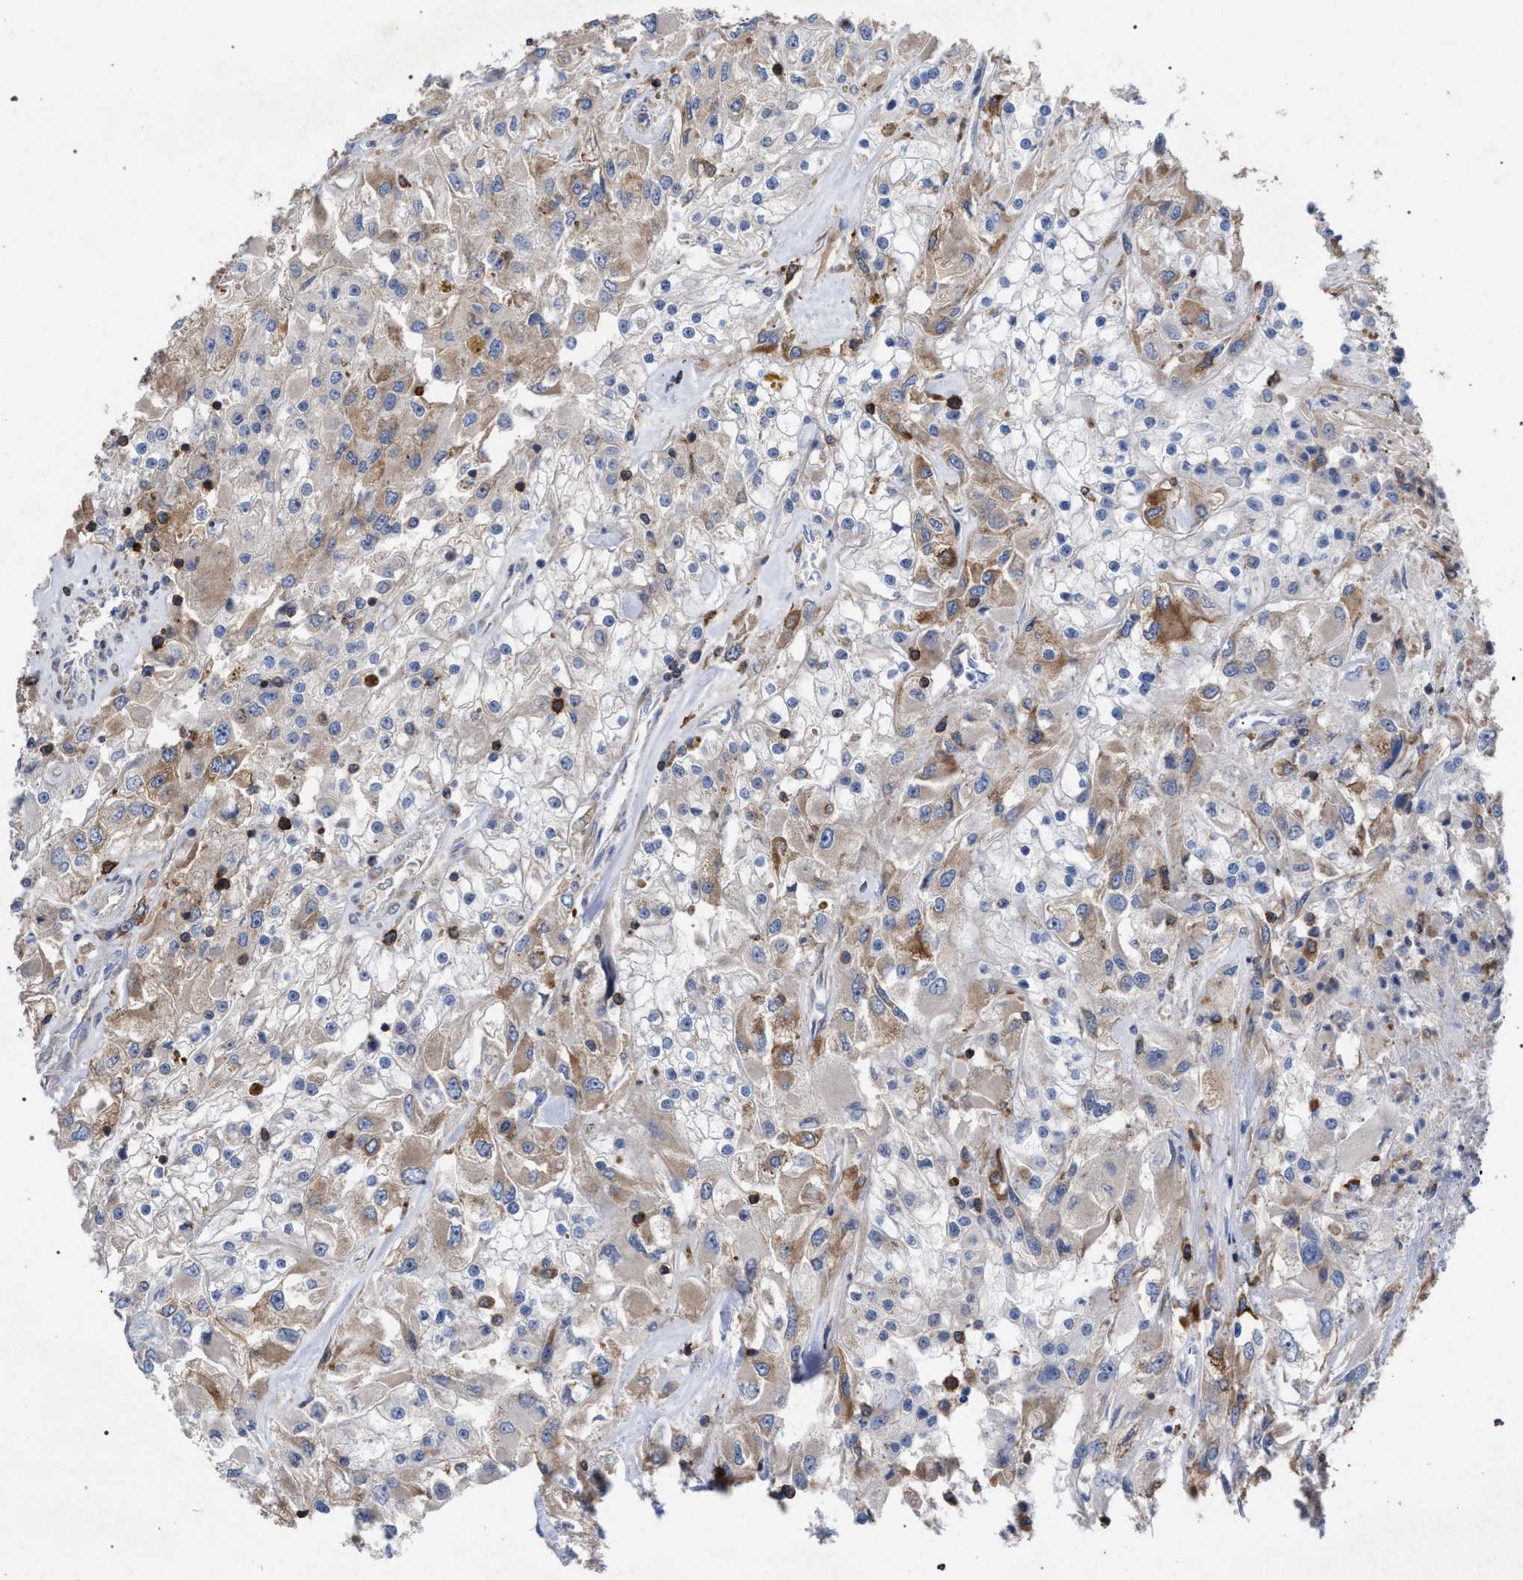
{"staining": {"intensity": "moderate", "quantity": "<25%", "location": "cytoplasmic/membranous"}, "tissue": "renal cancer", "cell_type": "Tumor cells", "image_type": "cancer", "snomed": [{"axis": "morphology", "description": "Adenocarcinoma, NOS"}, {"axis": "topography", "description": "Kidney"}], "caption": "This image reveals adenocarcinoma (renal) stained with immunohistochemistry to label a protein in brown. The cytoplasmic/membranous of tumor cells show moderate positivity for the protein. Nuclei are counter-stained blue.", "gene": "CDR2L", "patient": {"sex": "female", "age": 52}}